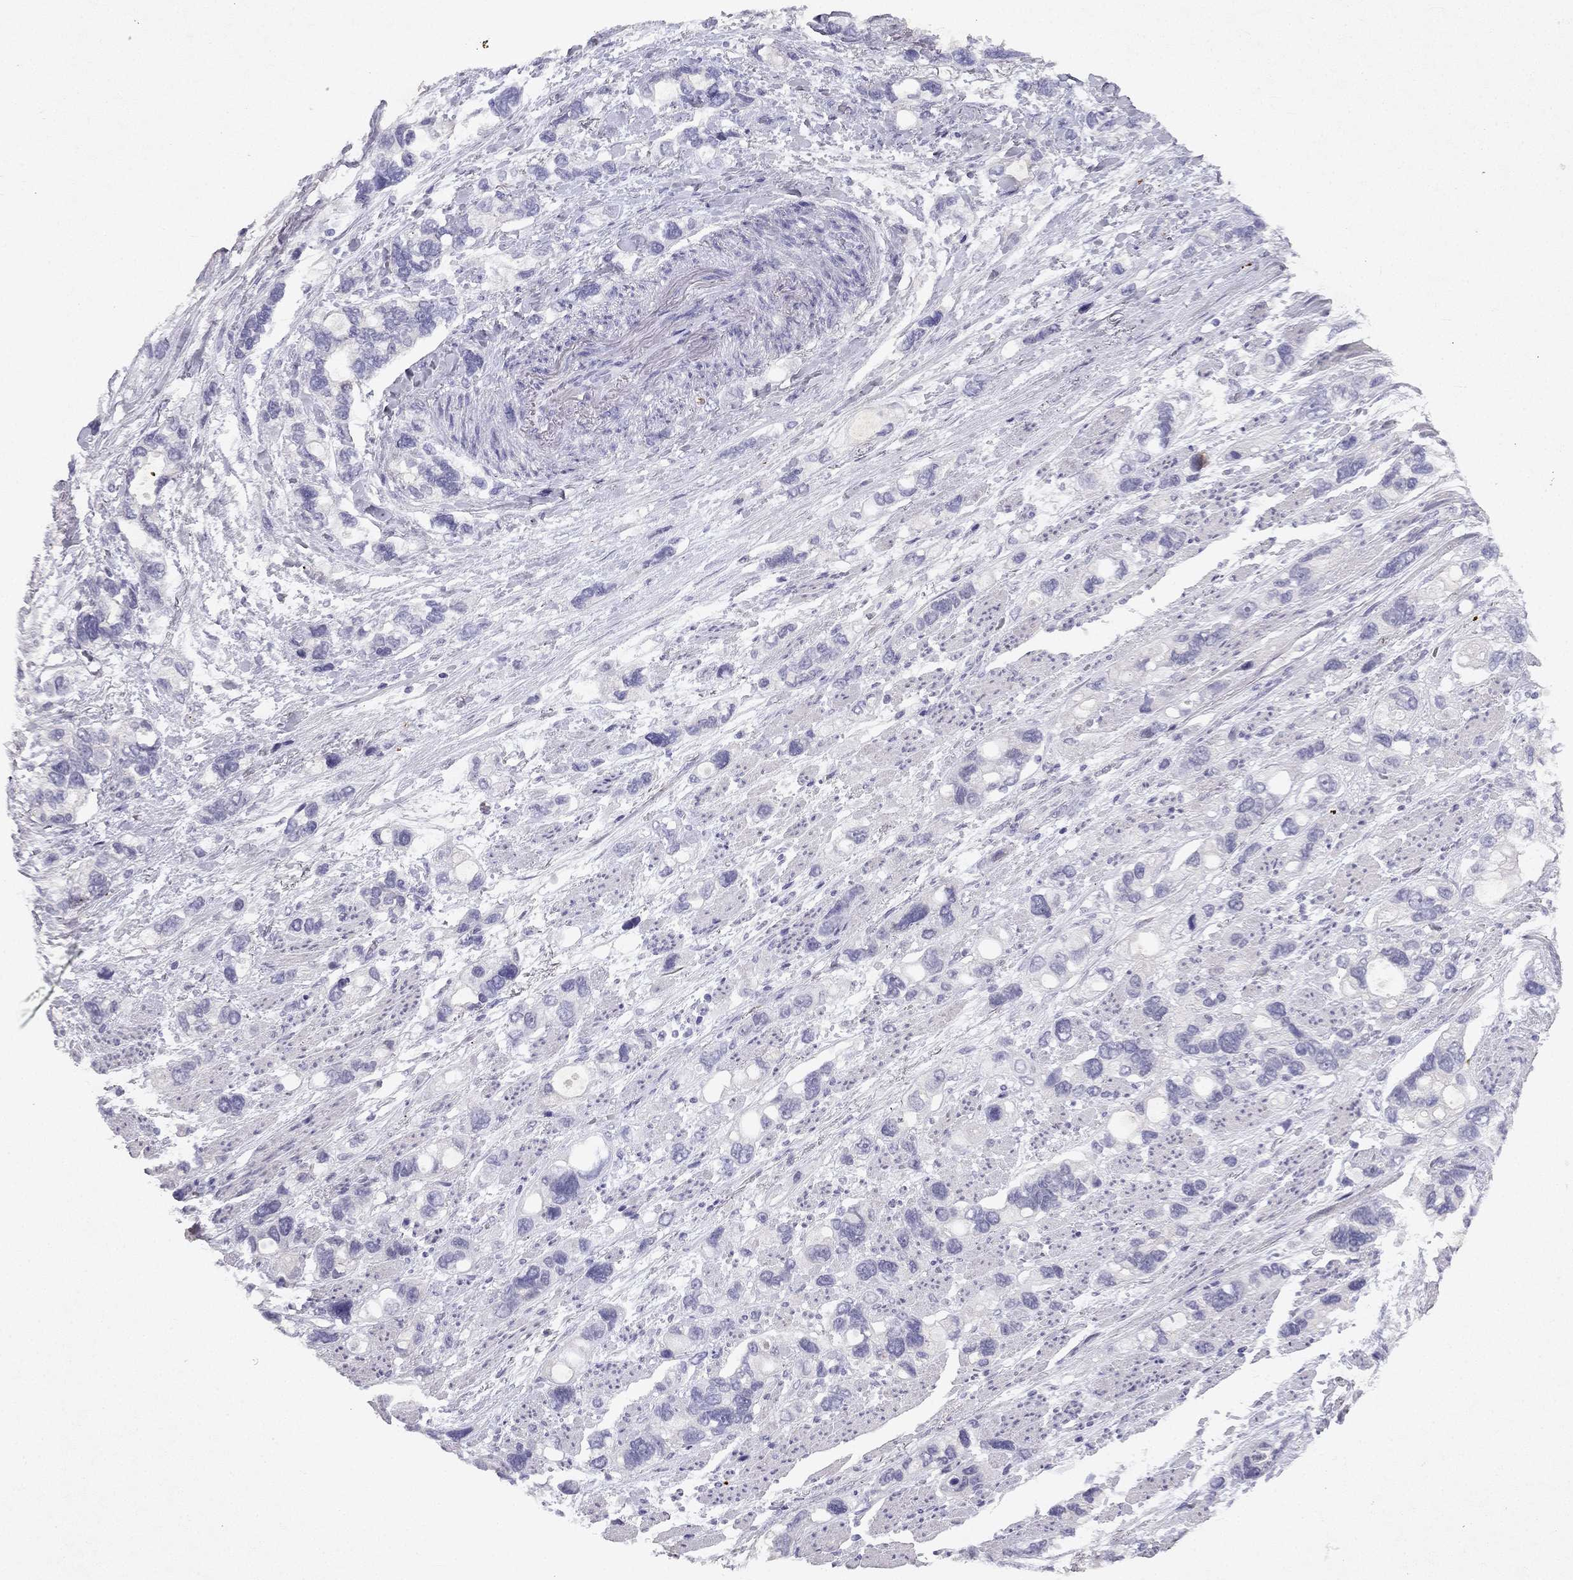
{"staining": {"intensity": "negative", "quantity": "none", "location": "none"}, "tissue": "stomach cancer", "cell_type": "Tumor cells", "image_type": "cancer", "snomed": [{"axis": "morphology", "description": "Adenocarcinoma, NOS"}, {"axis": "topography", "description": "Stomach, upper"}], "caption": "This is an immunohistochemistry (IHC) micrograph of adenocarcinoma (stomach). There is no positivity in tumor cells.", "gene": "SLC6A4", "patient": {"sex": "female", "age": 81}}